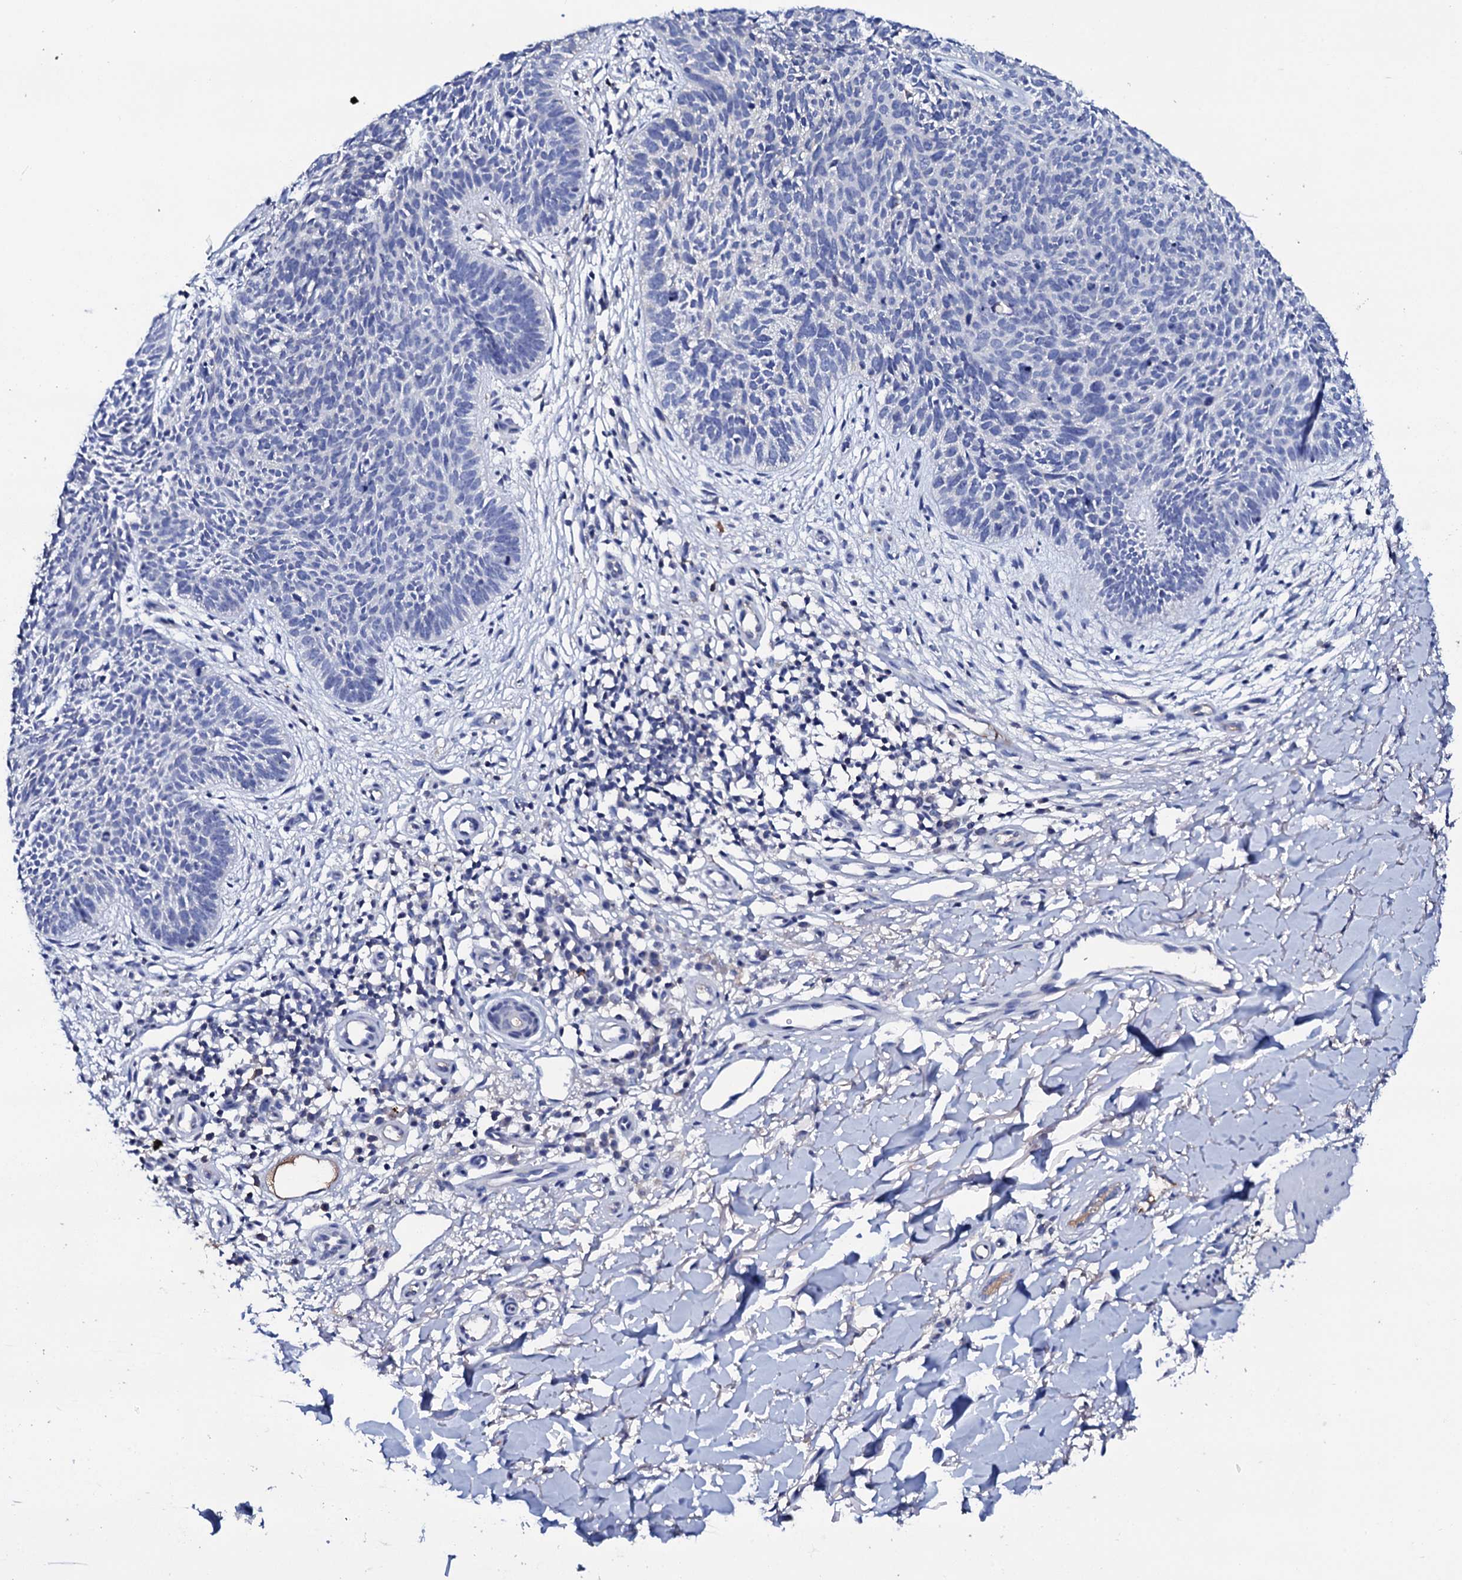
{"staining": {"intensity": "negative", "quantity": "none", "location": "none"}, "tissue": "skin cancer", "cell_type": "Tumor cells", "image_type": "cancer", "snomed": [{"axis": "morphology", "description": "Basal cell carcinoma"}, {"axis": "topography", "description": "Skin"}], "caption": "Tumor cells show no significant staining in skin cancer. (DAB IHC visualized using brightfield microscopy, high magnification).", "gene": "TCAF2", "patient": {"sex": "female", "age": 66}}